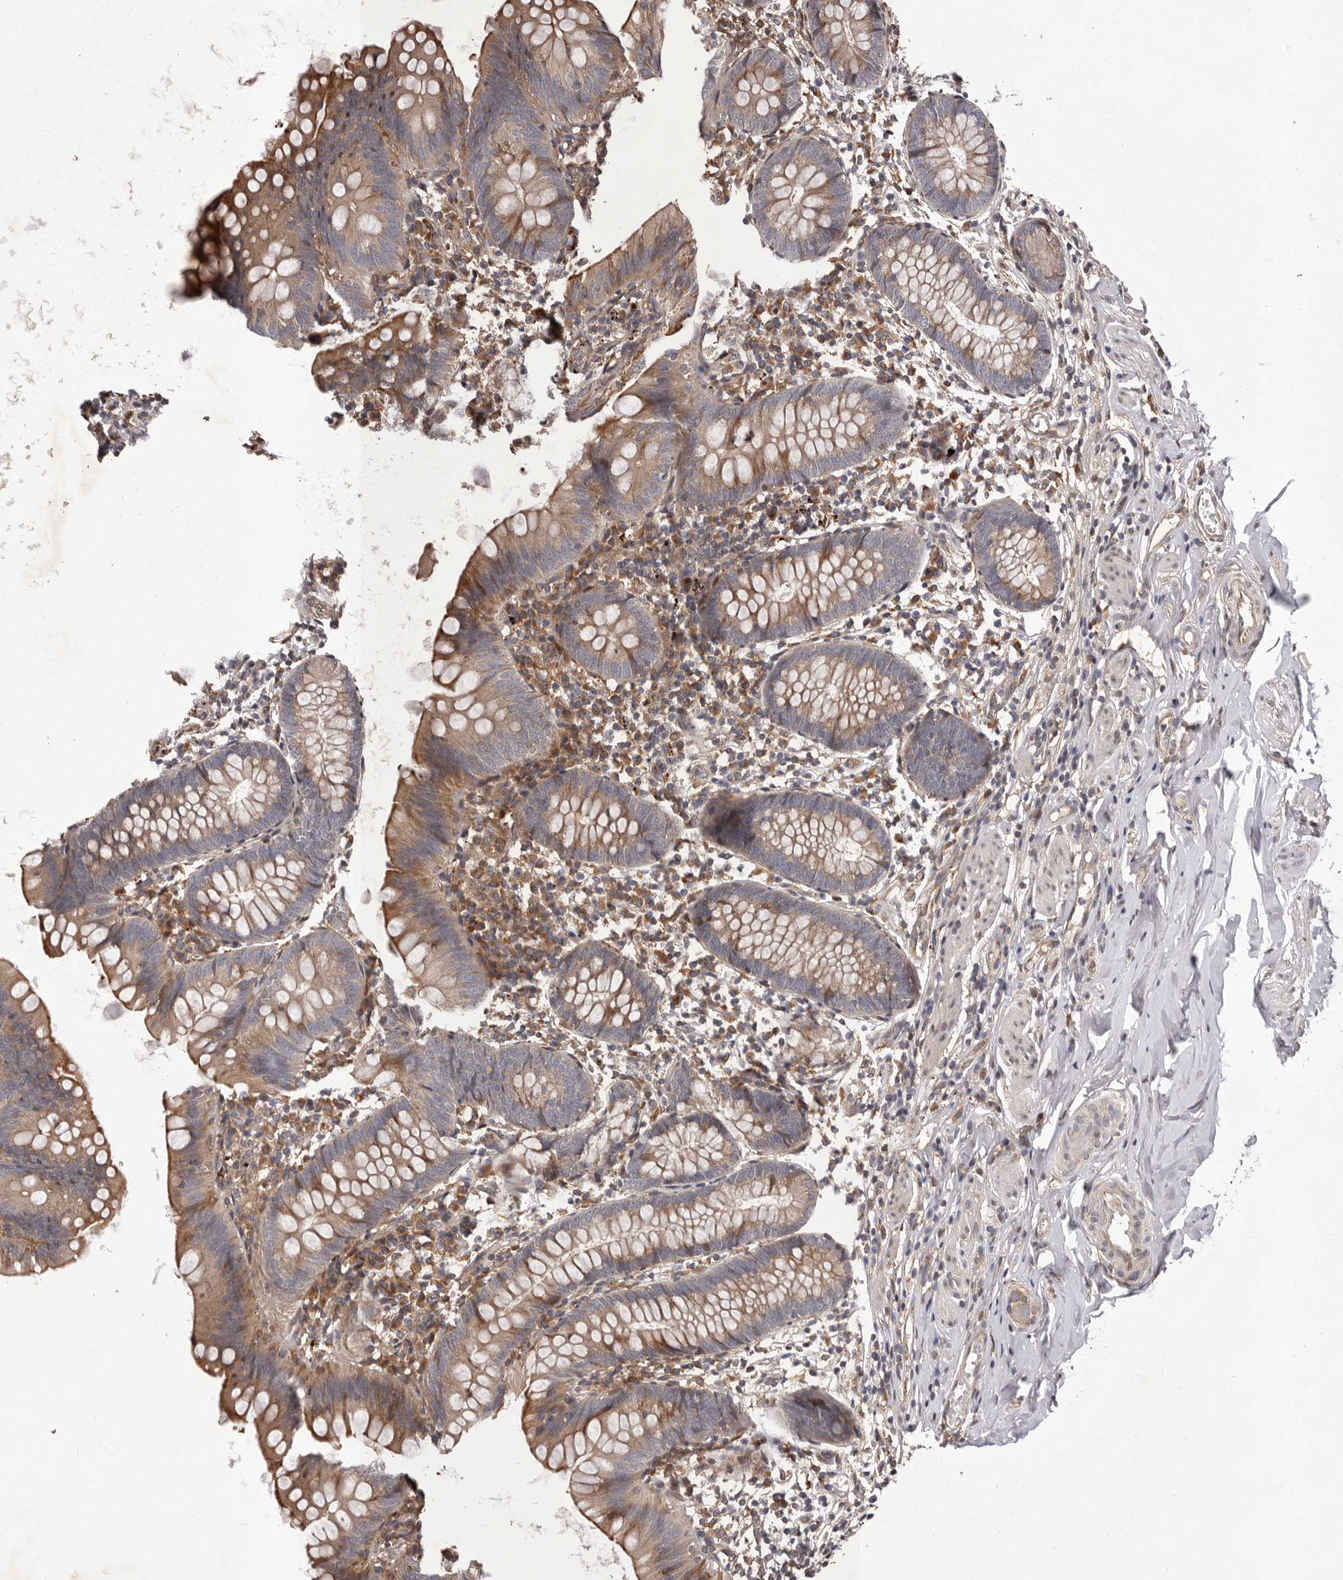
{"staining": {"intensity": "moderate", "quantity": ">75%", "location": "cytoplasmic/membranous"}, "tissue": "appendix", "cell_type": "Glandular cells", "image_type": "normal", "snomed": [{"axis": "morphology", "description": "Normal tissue, NOS"}, {"axis": "topography", "description": "Appendix"}], "caption": "The immunohistochemical stain highlights moderate cytoplasmic/membranous staining in glandular cells of benign appendix. (Stains: DAB in brown, nuclei in blue, Microscopy: brightfield microscopy at high magnification).", "gene": "GADD45B", "patient": {"sex": "female", "age": 62}}